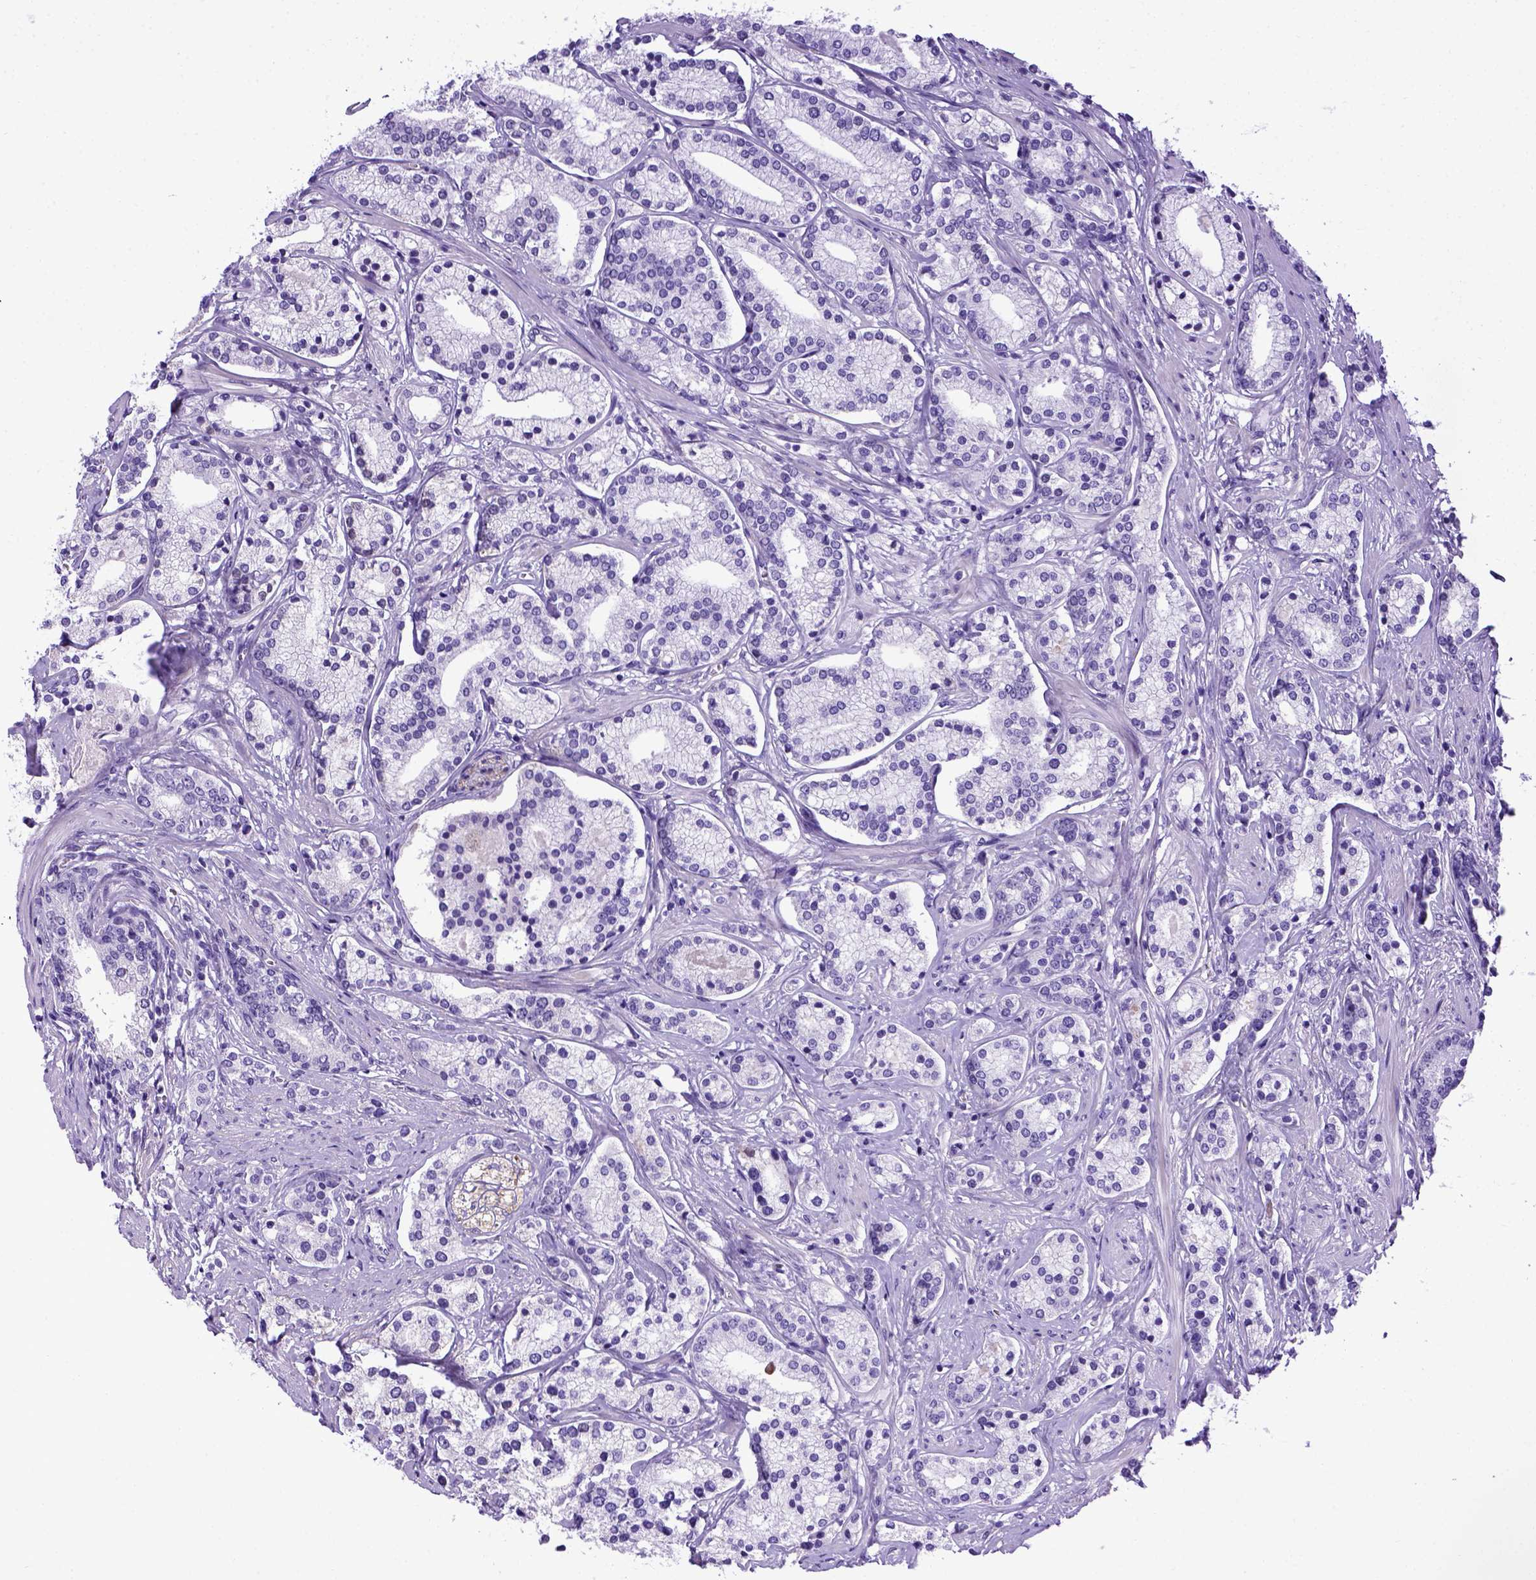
{"staining": {"intensity": "negative", "quantity": "none", "location": "none"}, "tissue": "prostate cancer", "cell_type": "Tumor cells", "image_type": "cancer", "snomed": [{"axis": "morphology", "description": "Adenocarcinoma, High grade"}, {"axis": "topography", "description": "Prostate"}], "caption": "This is an immunohistochemistry histopathology image of human prostate cancer (adenocarcinoma (high-grade)). There is no positivity in tumor cells.", "gene": "ADAM12", "patient": {"sex": "male", "age": 58}}